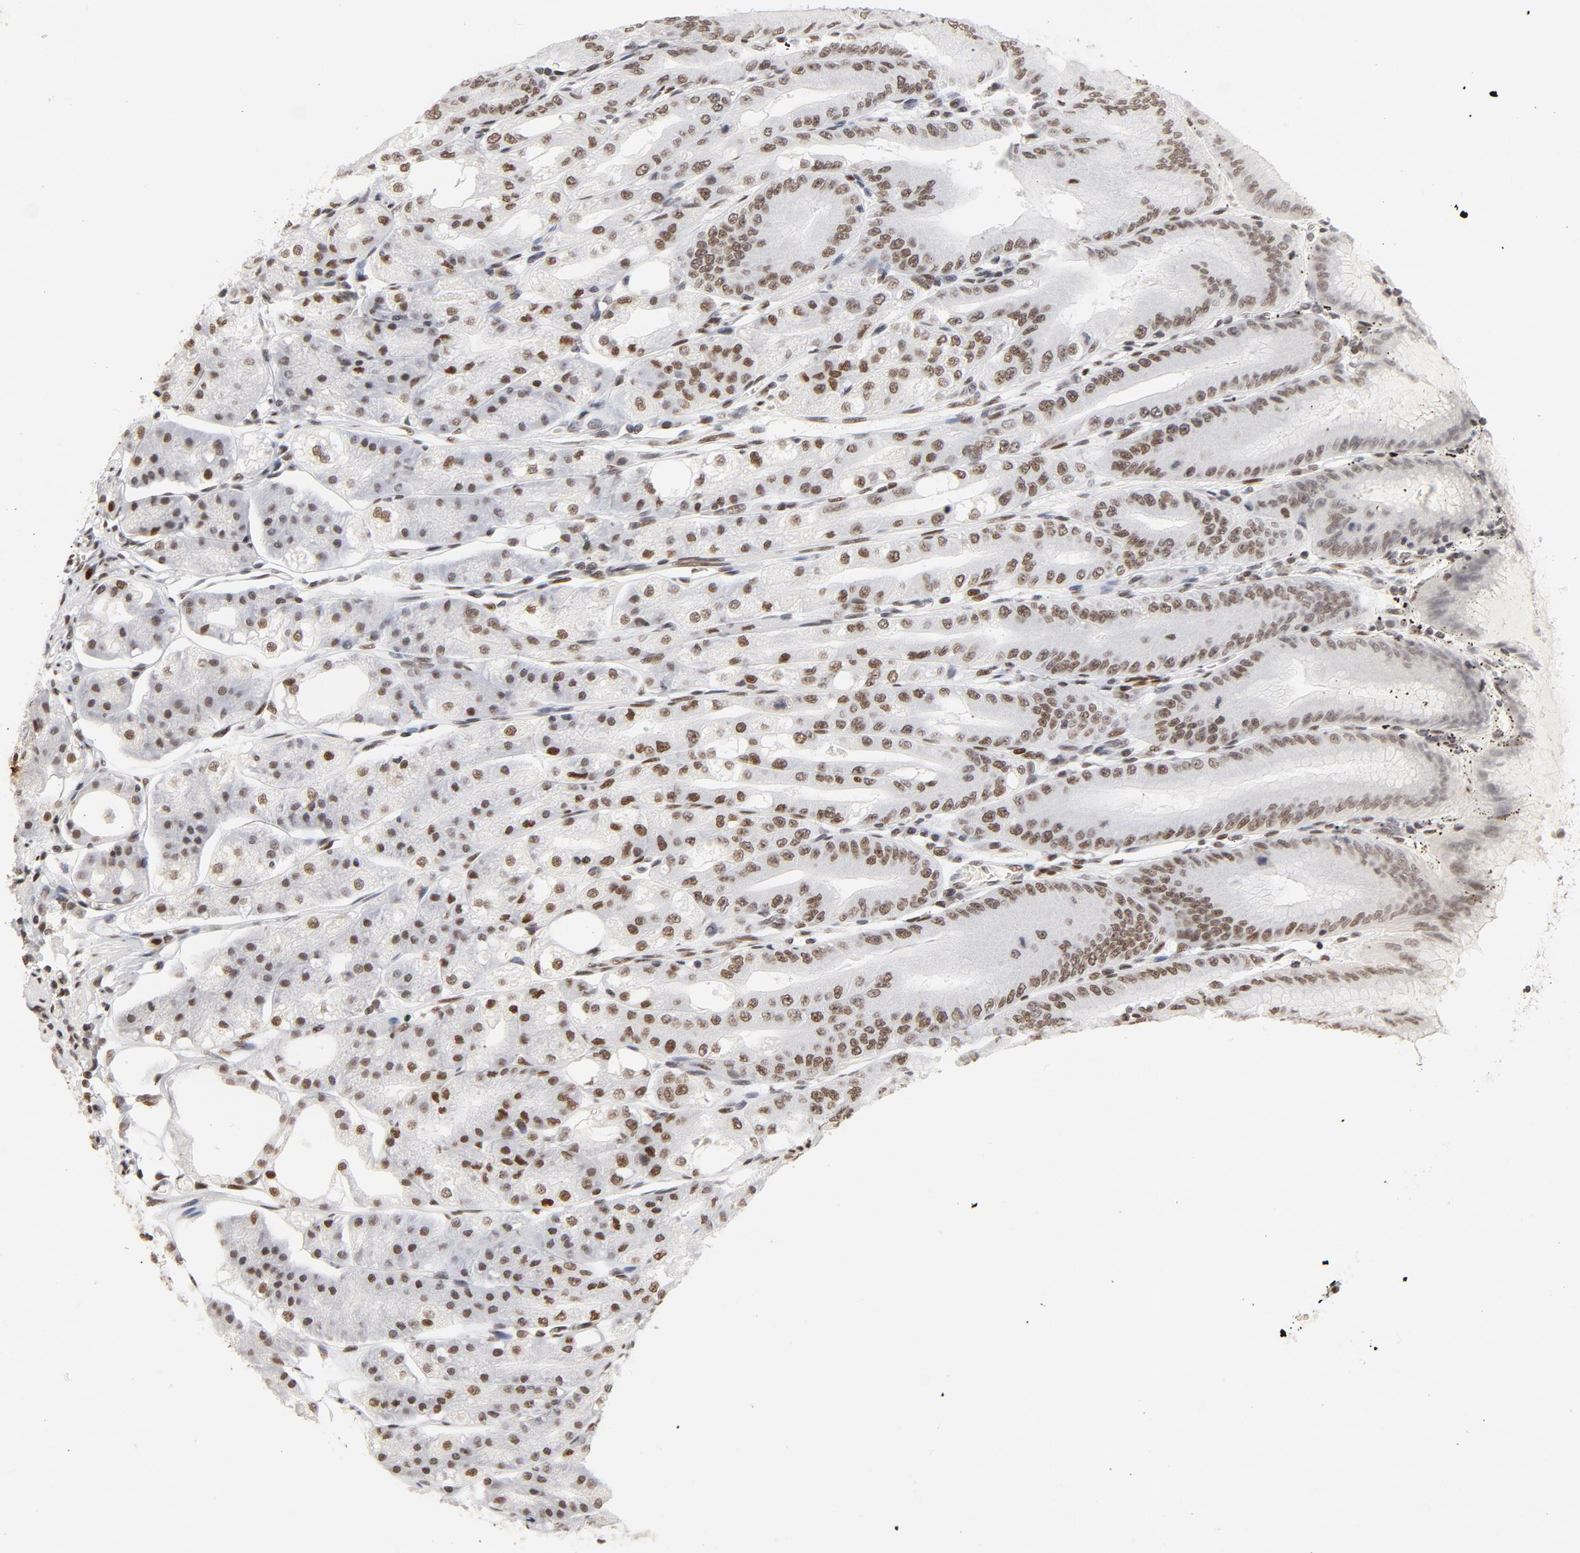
{"staining": {"intensity": "moderate", "quantity": ">75%", "location": "nuclear"}, "tissue": "stomach", "cell_type": "Glandular cells", "image_type": "normal", "snomed": [{"axis": "morphology", "description": "Normal tissue, NOS"}, {"axis": "topography", "description": "Stomach, lower"}], "caption": "A micrograph showing moderate nuclear positivity in approximately >75% of glandular cells in normal stomach, as visualized by brown immunohistochemical staining.", "gene": "TP53BP1", "patient": {"sex": "male", "age": 71}}